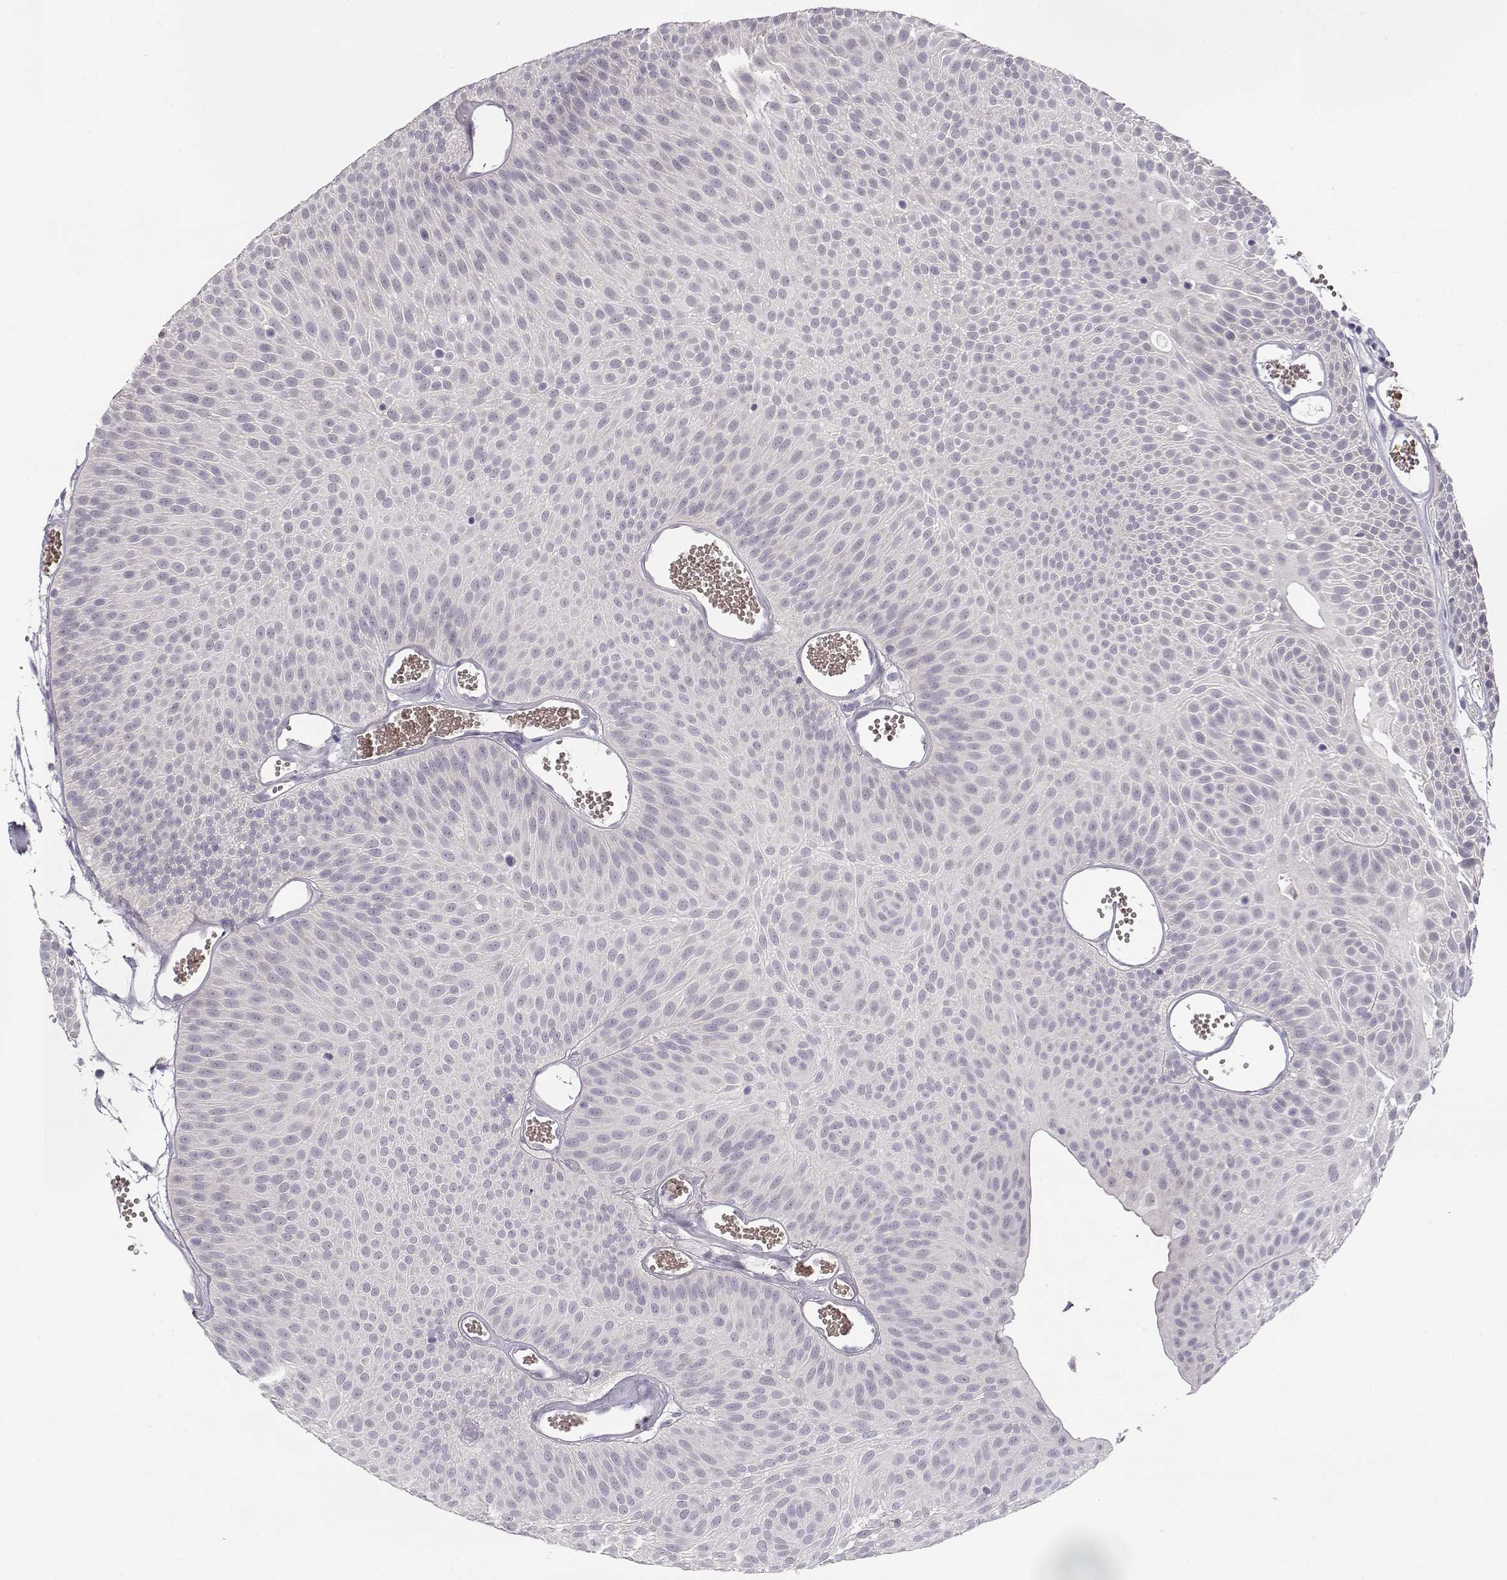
{"staining": {"intensity": "negative", "quantity": "none", "location": "none"}, "tissue": "urothelial cancer", "cell_type": "Tumor cells", "image_type": "cancer", "snomed": [{"axis": "morphology", "description": "Urothelial carcinoma, Low grade"}, {"axis": "topography", "description": "Urinary bladder"}], "caption": "Tumor cells are negative for protein expression in human urothelial carcinoma (low-grade).", "gene": "TTC26", "patient": {"sex": "male", "age": 52}}